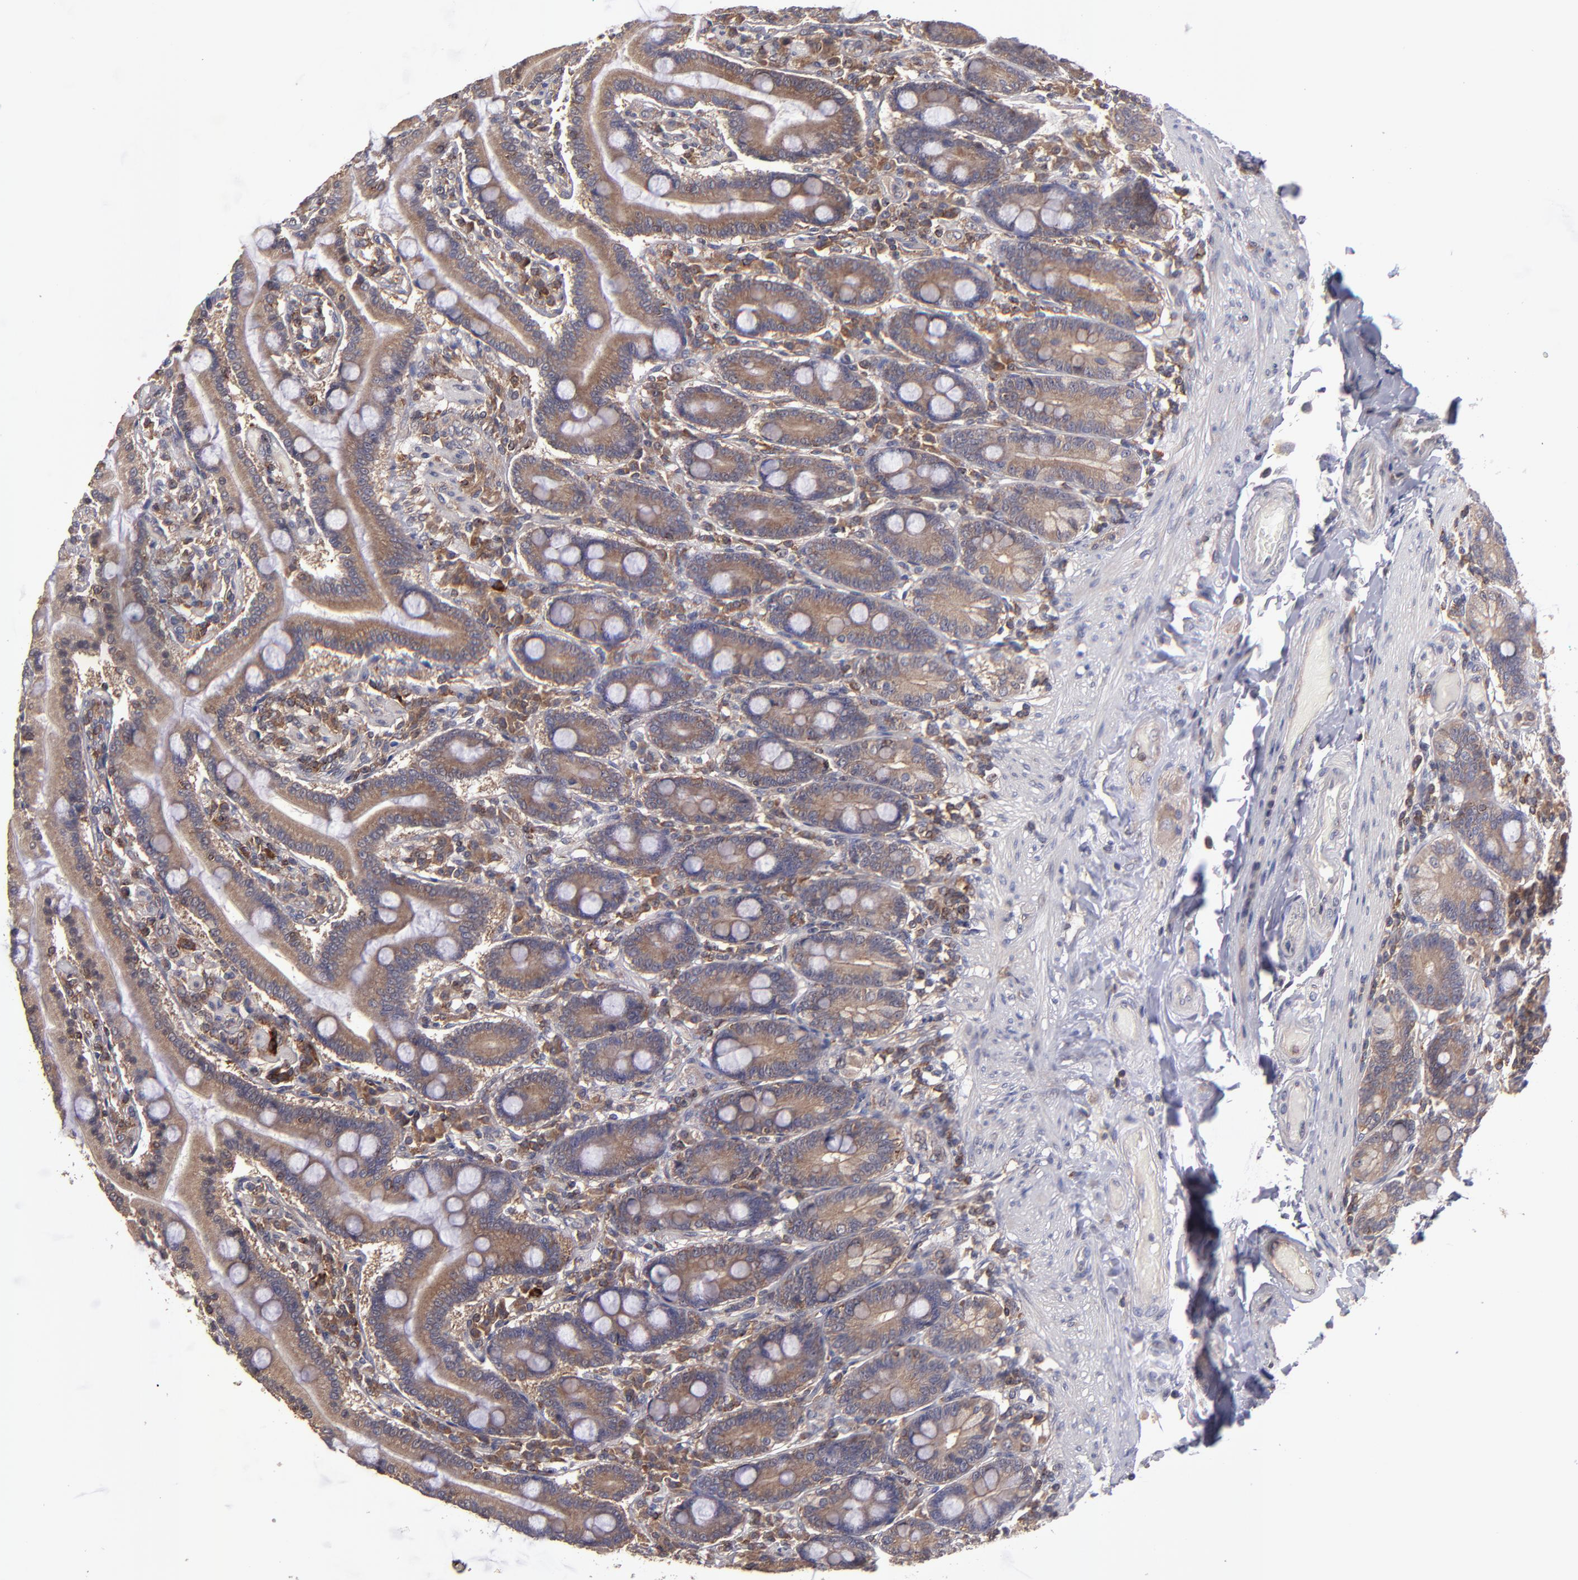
{"staining": {"intensity": "strong", "quantity": ">75%", "location": "cytoplasmic/membranous"}, "tissue": "duodenum", "cell_type": "Glandular cells", "image_type": "normal", "snomed": [{"axis": "morphology", "description": "Normal tissue, NOS"}, {"axis": "topography", "description": "Duodenum"}], "caption": "Unremarkable duodenum displays strong cytoplasmic/membranous staining in about >75% of glandular cells, visualized by immunohistochemistry. (DAB (3,3'-diaminobenzidine) IHC, brown staining for protein, blue staining for nuclei).", "gene": "NF2", "patient": {"sex": "female", "age": 64}}